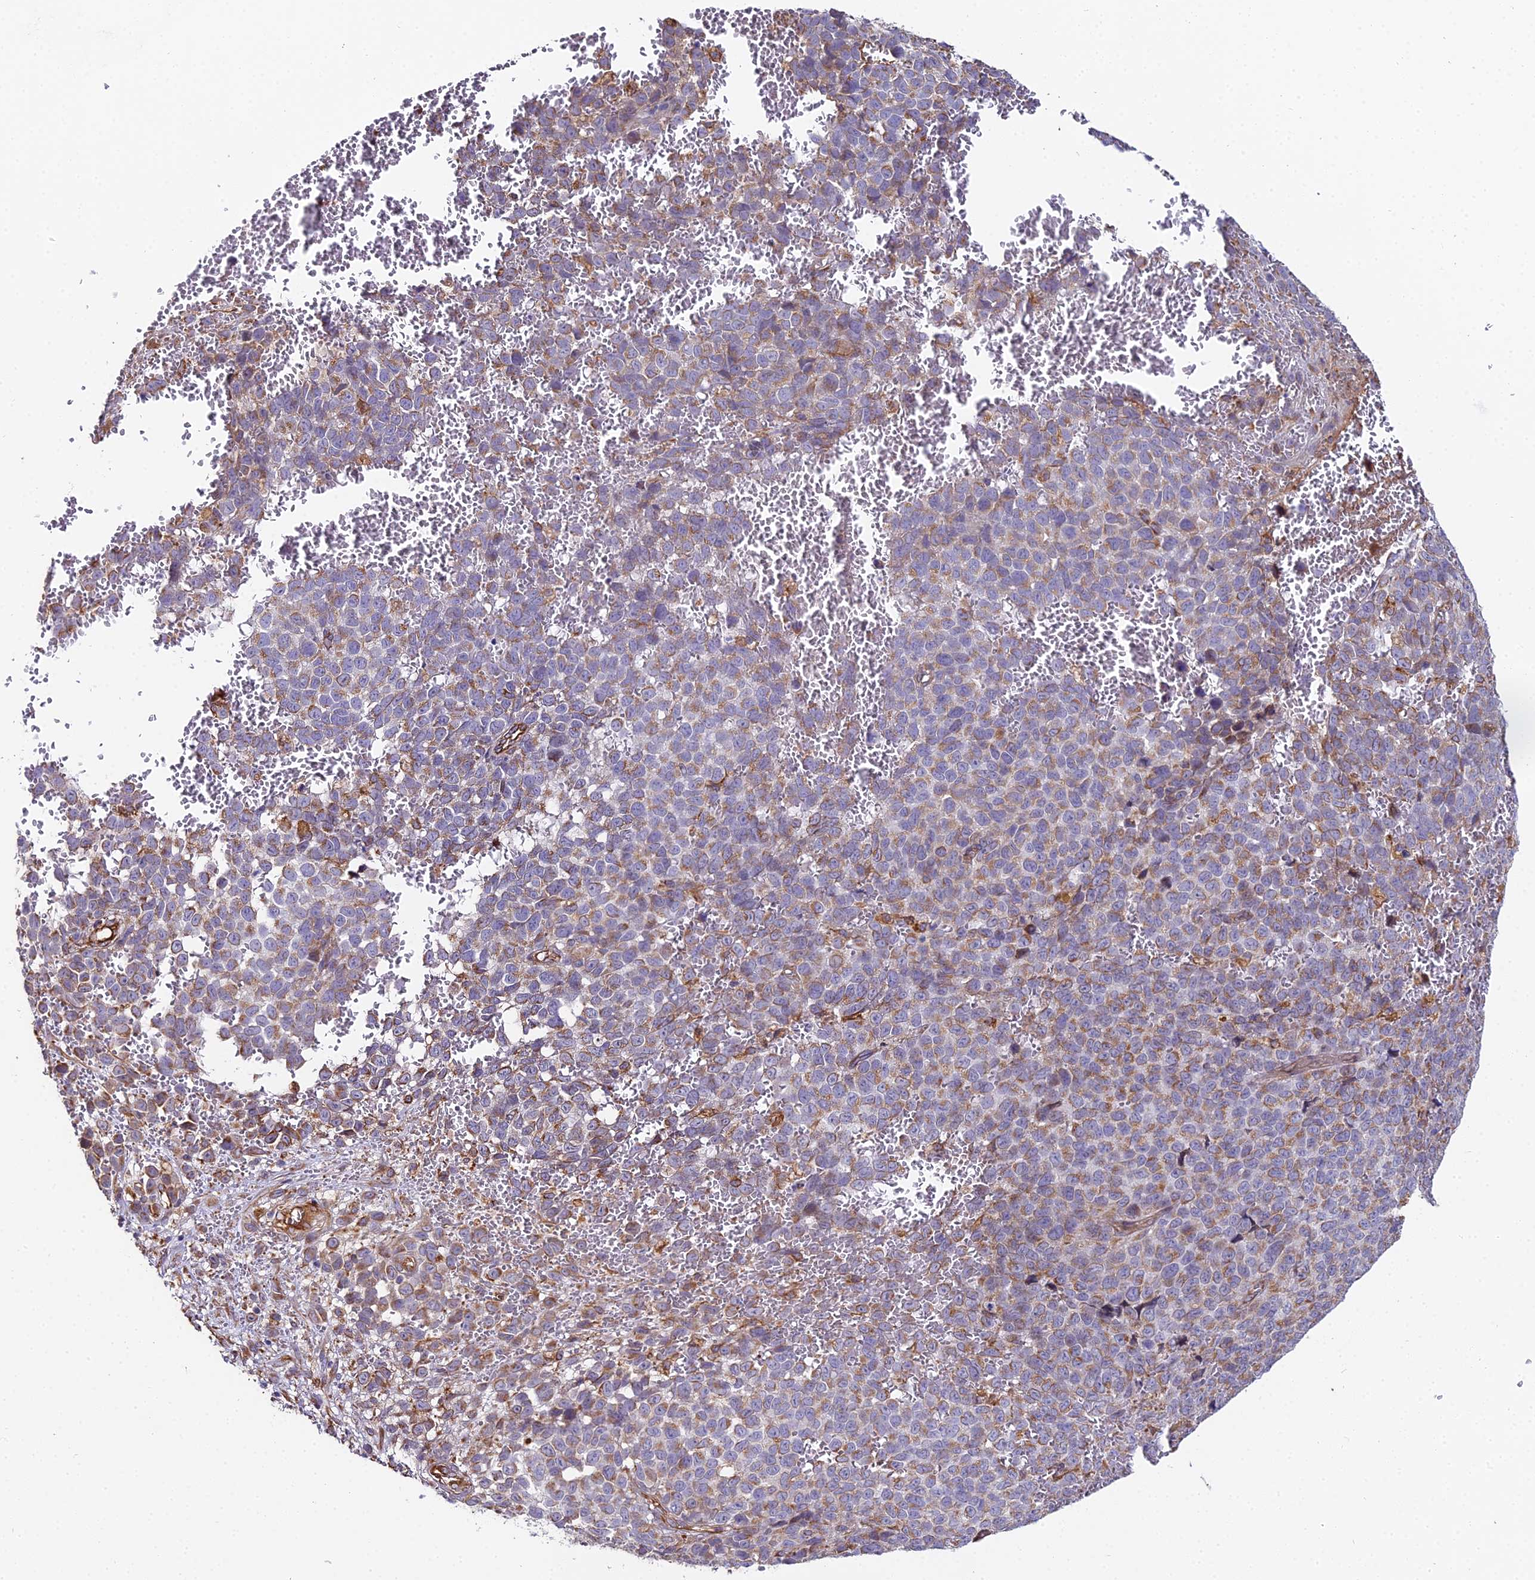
{"staining": {"intensity": "moderate", "quantity": ">75%", "location": "cytoplasmic/membranous"}, "tissue": "melanoma", "cell_type": "Tumor cells", "image_type": "cancer", "snomed": [{"axis": "morphology", "description": "Malignant melanoma, NOS"}, {"axis": "topography", "description": "Nose, NOS"}], "caption": "A micrograph of human melanoma stained for a protein exhibits moderate cytoplasmic/membranous brown staining in tumor cells. (DAB IHC, brown staining for protein, blue staining for nuclei).", "gene": "BEX4", "patient": {"sex": "female", "age": 48}}